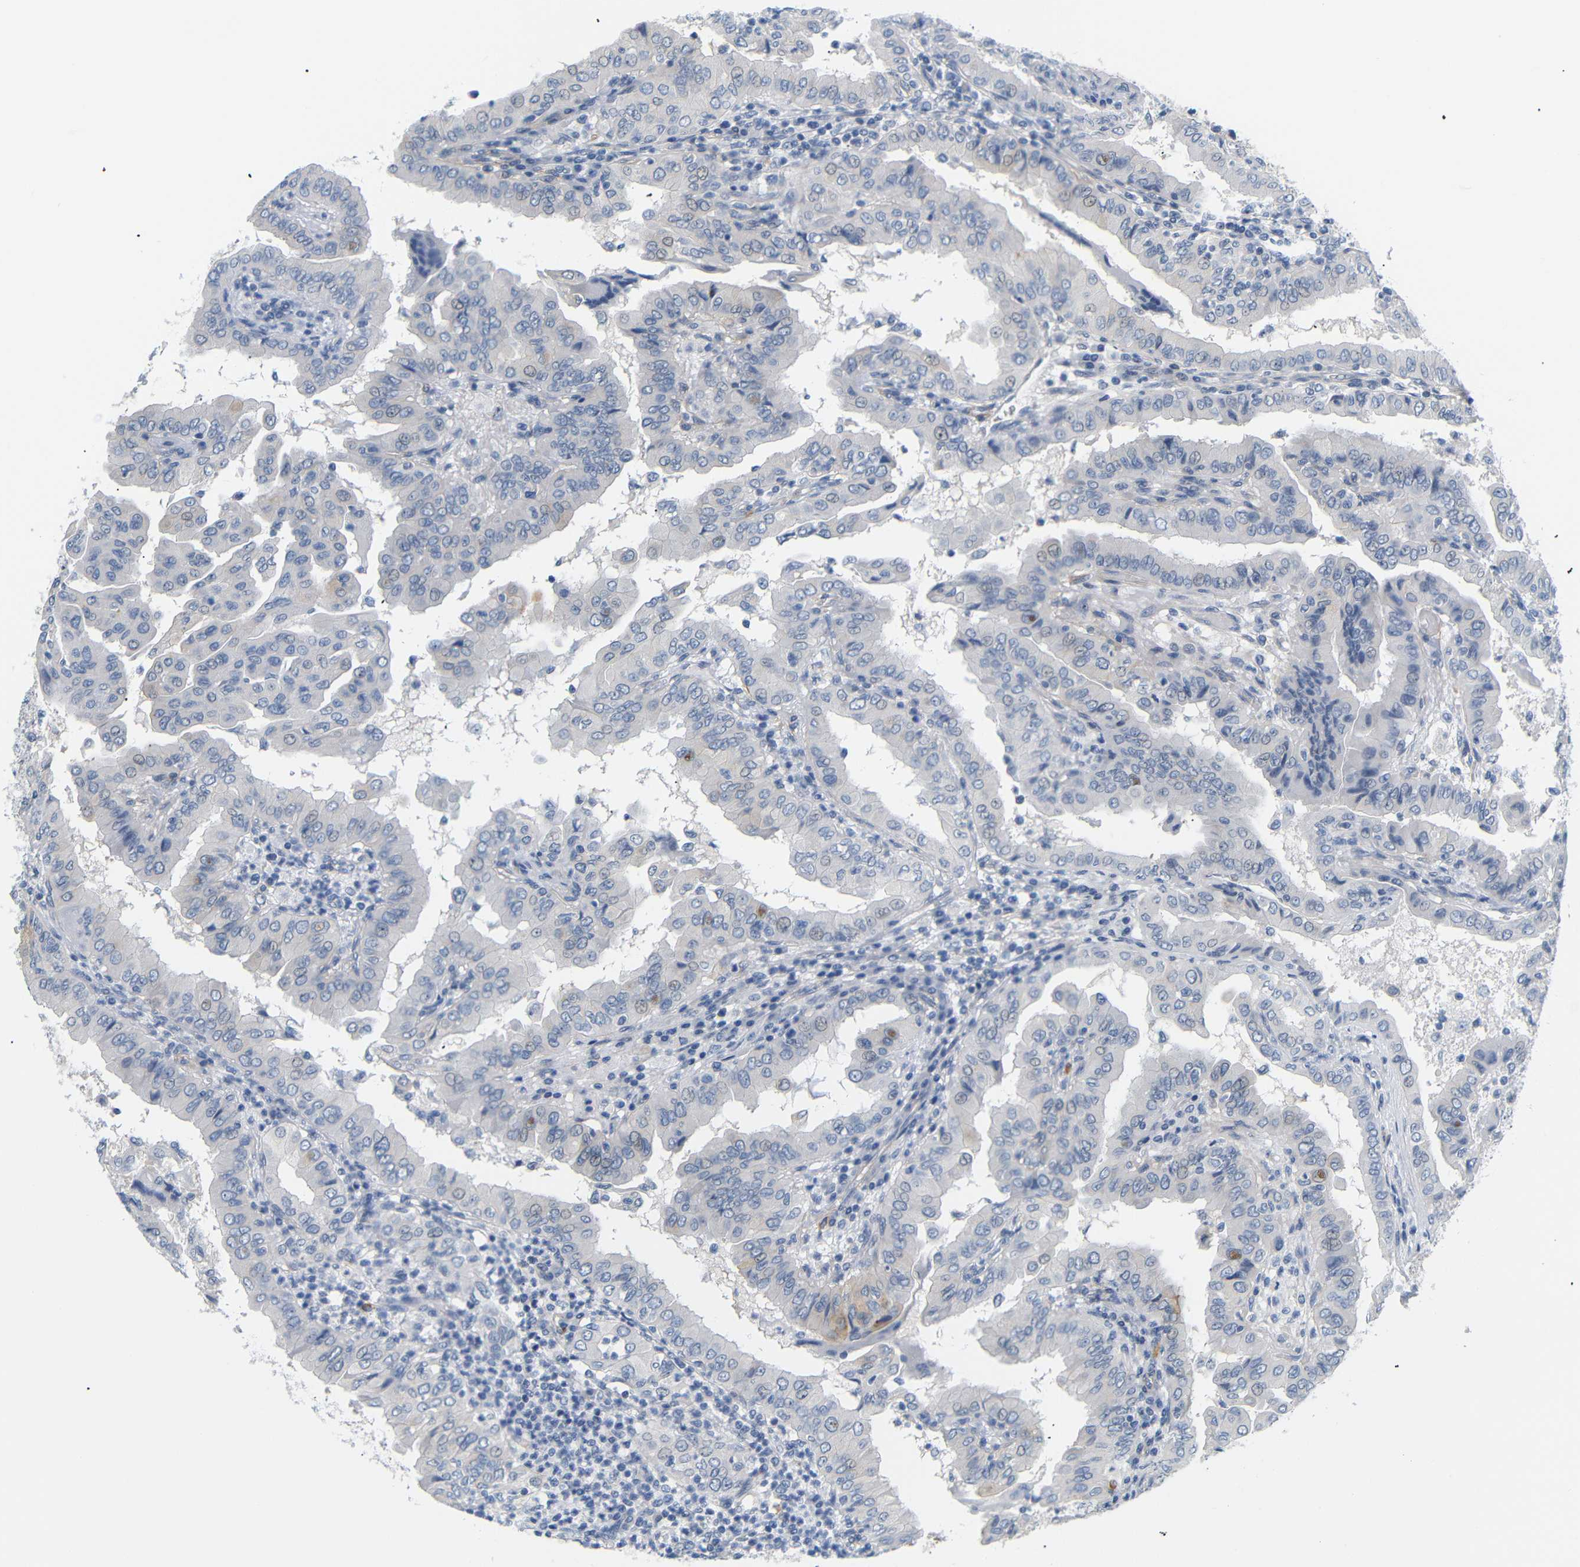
{"staining": {"intensity": "negative", "quantity": "none", "location": "none"}, "tissue": "thyroid cancer", "cell_type": "Tumor cells", "image_type": "cancer", "snomed": [{"axis": "morphology", "description": "Papillary adenocarcinoma, NOS"}, {"axis": "topography", "description": "Thyroid gland"}], "caption": "Tumor cells are negative for brown protein staining in thyroid papillary adenocarcinoma. (DAB (3,3'-diaminobenzidine) immunohistochemistry (IHC) with hematoxylin counter stain).", "gene": "STMN3", "patient": {"sex": "male", "age": 33}}